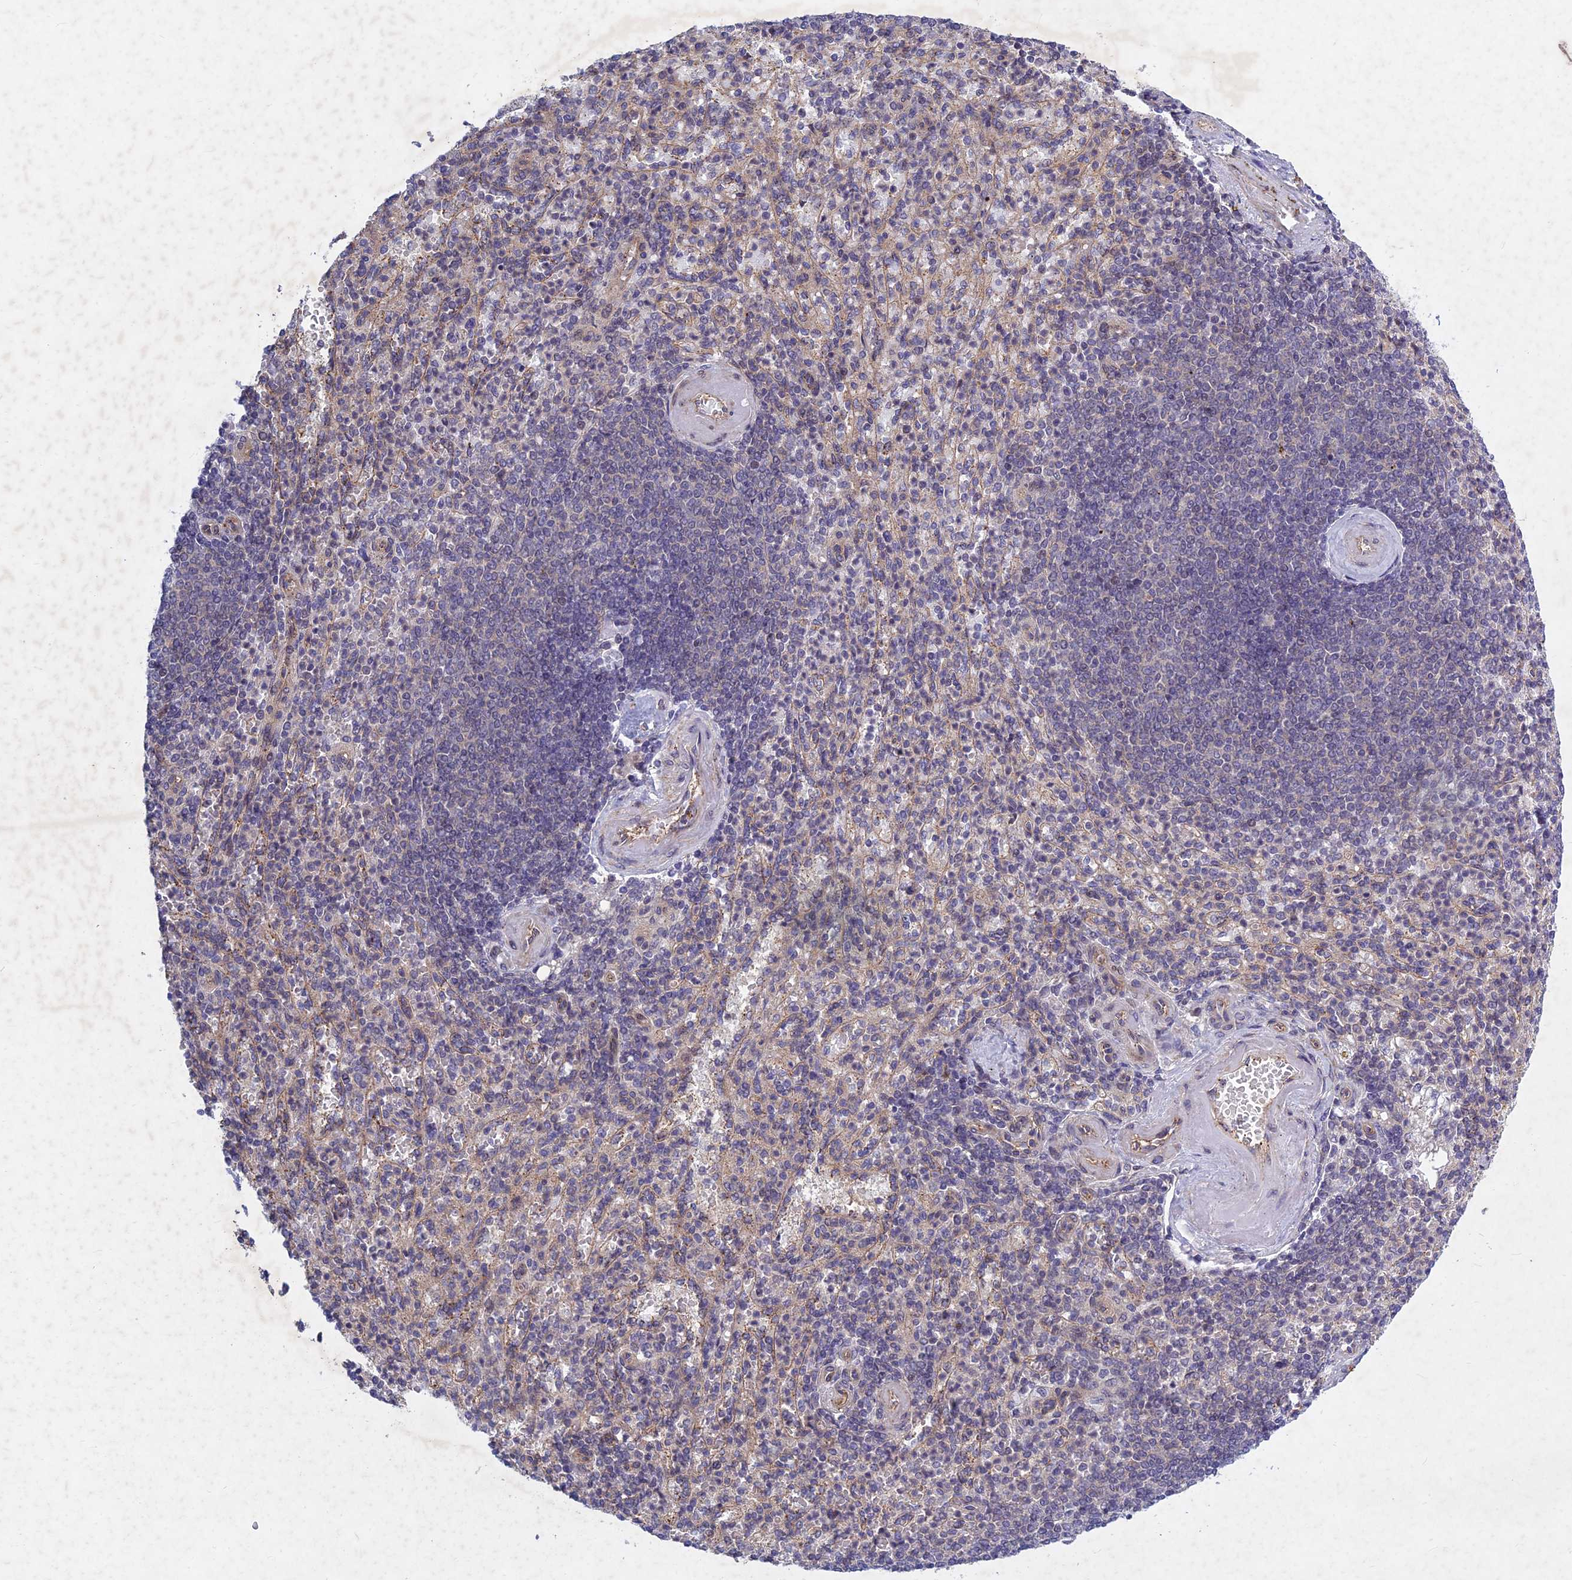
{"staining": {"intensity": "negative", "quantity": "none", "location": "none"}, "tissue": "spleen", "cell_type": "Cells in red pulp", "image_type": "normal", "snomed": [{"axis": "morphology", "description": "Normal tissue, NOS"}, {"axis": "topography", "description": "Spleen"}], "caption": "High power microscopy micrograph of an immunohistochemistry (IHC) photomicrograph of unremarkable spleen, revealing no significant staining in cells in red pulp. (DAB immunohistochemistry with hematoxylin counter stain).", "gene": "PTHLH", "patient": {"sex": "female", "age": 74}}